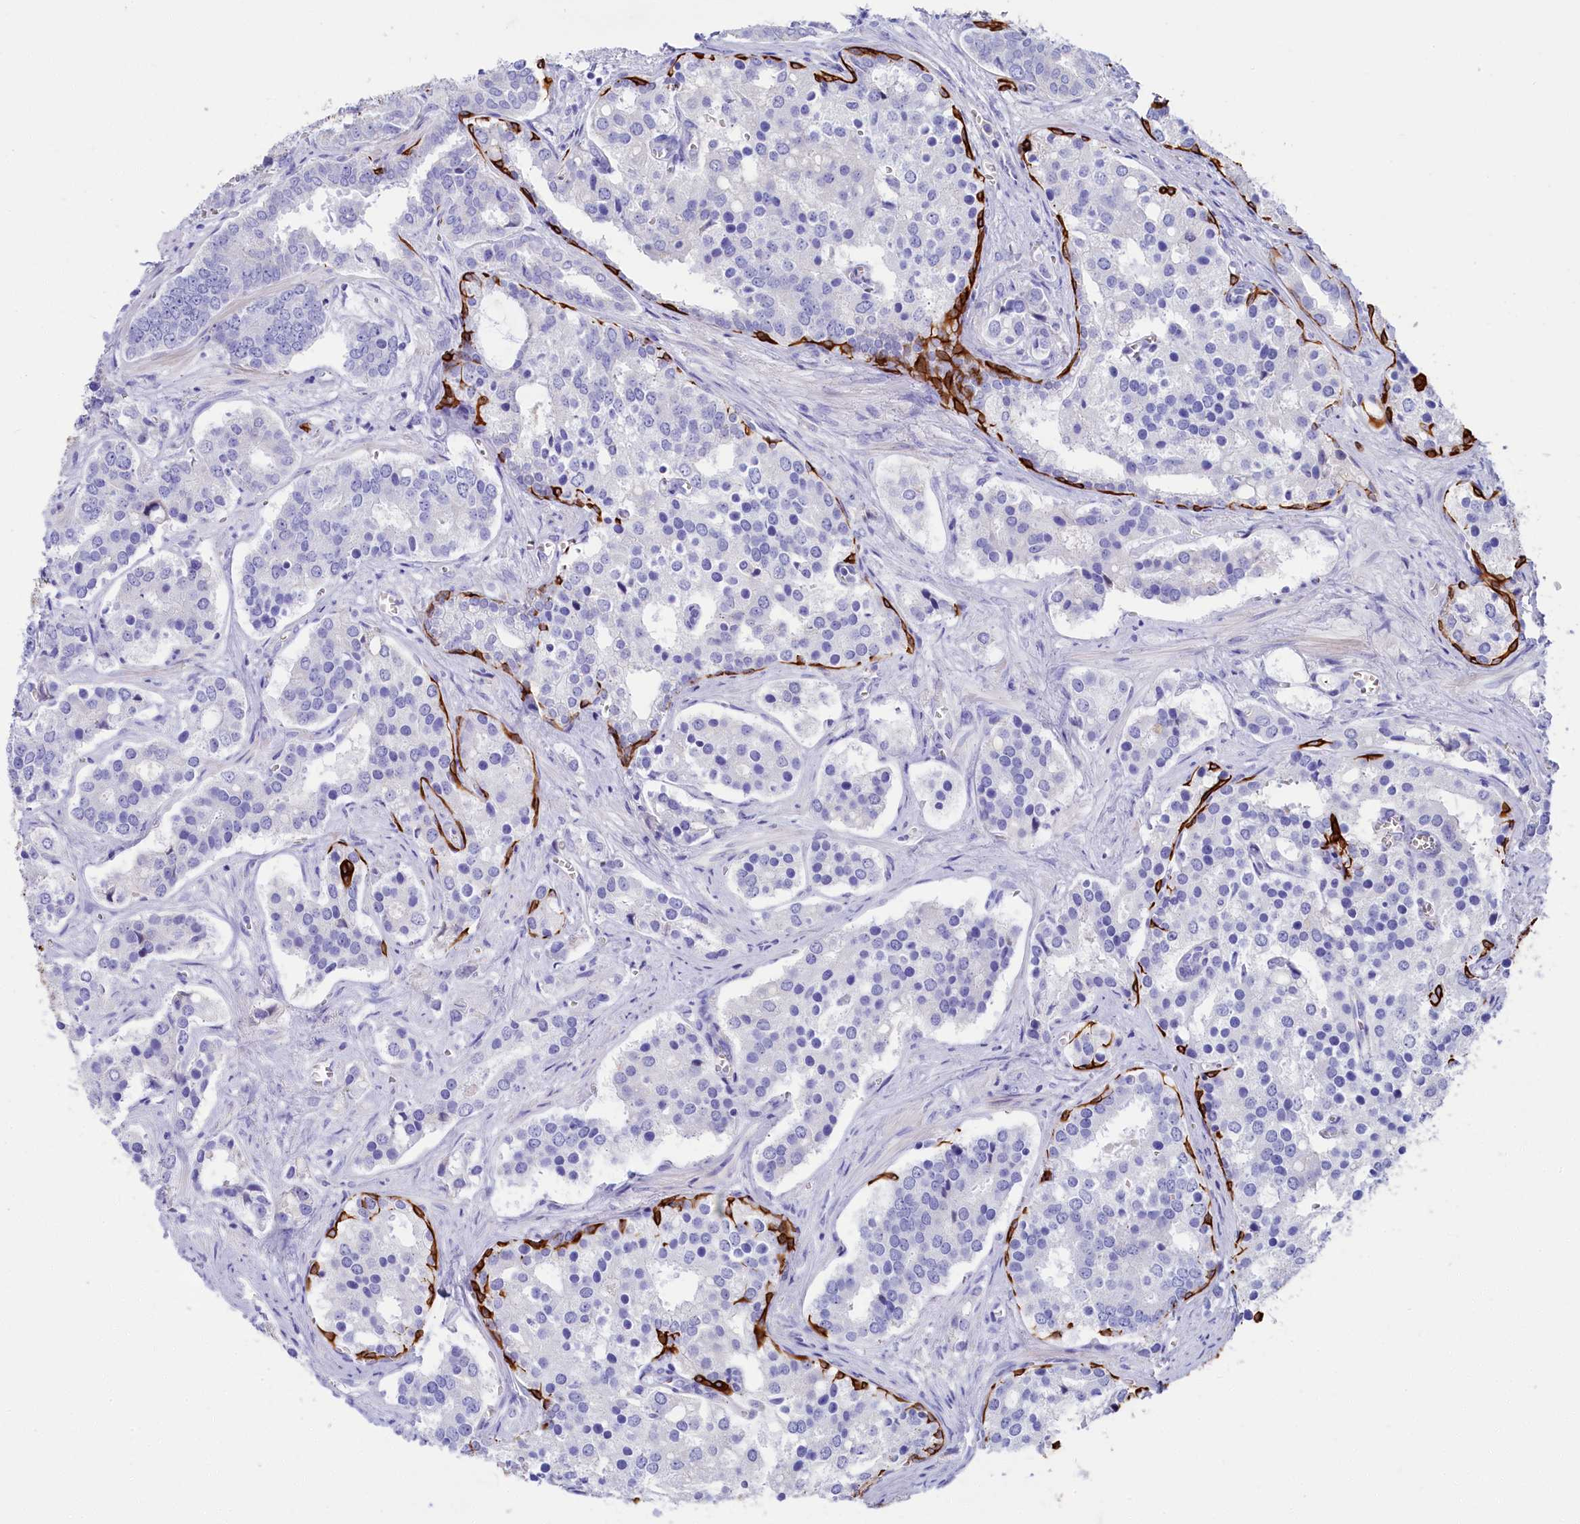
{"staining": {"intensity": "negative", "quantity": "none", "location": "none"}, "tissue": "prostate cancer", "cell_type": "Tumor cells", "image_type": "cancer", "snomed": [{"axis": "morphology", "description": "Adenocarcinoma, High grade"}, {"axis": "topography", "description": "Prostate"}], "caption": "Histopathology image shows no significant protein expression in tumor cells of prostate high-grade adenocarcinoma.", "gene": "SULT2A1", "patient": {"sex": "male", "age": 67}}